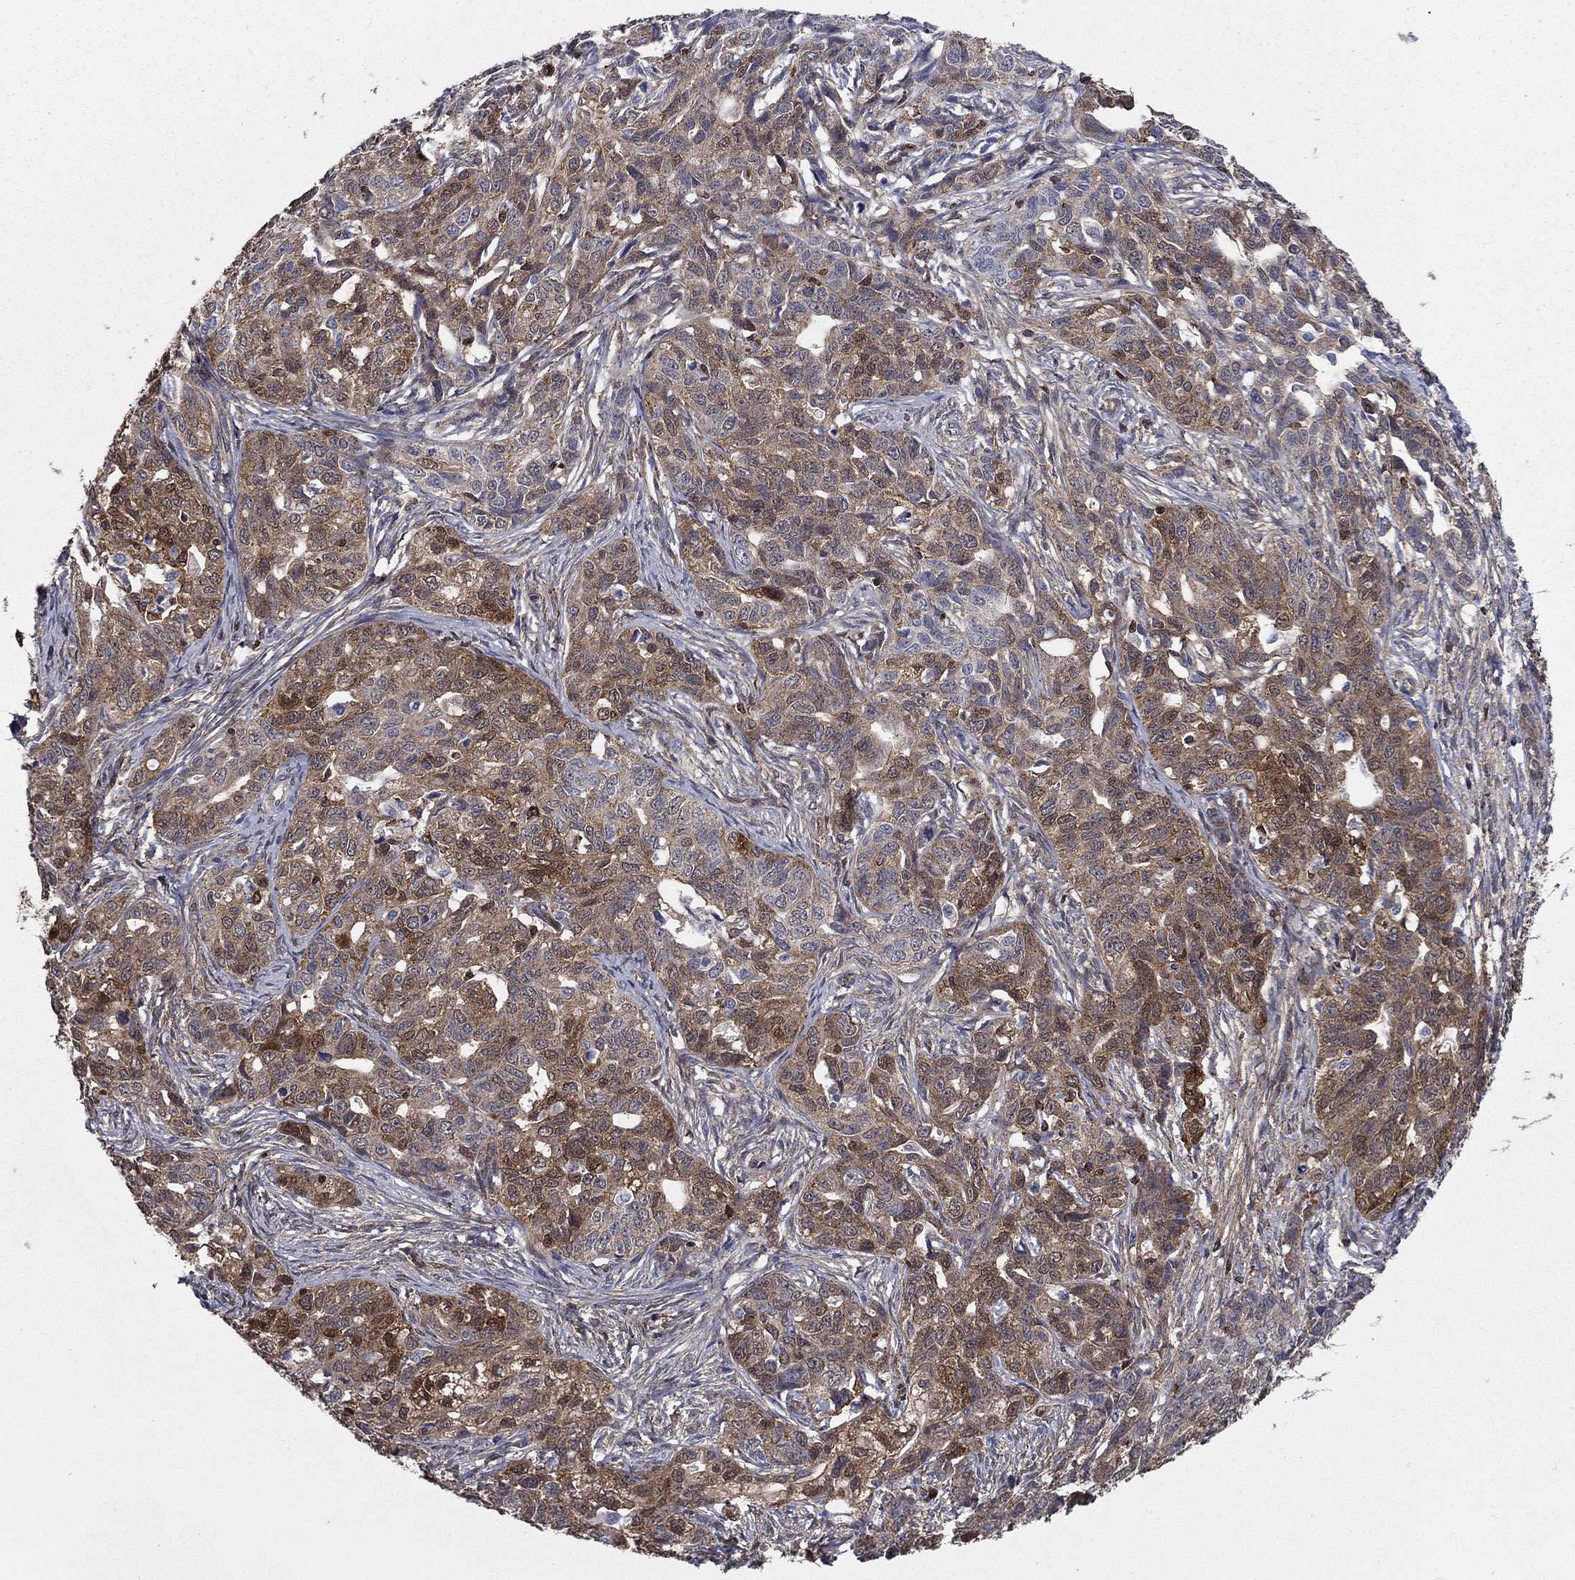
{"staining": {"intensity": "moderate", "quantity": "25%-75%", "location": "cytoplasmic/membranous"}, "tissue": "ovarian cancer", "cell_type": "Tumor cells", "image_type": "cancer", "snomed": [{"axis": "morphology", "description": "Cystadenocarcinoma, serous, NOS"}, {"axis": "topography", "description": "Ovary"}], "caption": "Protein staining of serous cystadenocarcinoma (ovarian) tissue exhibits moderate cytoplasmic/membranous positivity in approximately 25%-75% of tumor cells.", "gene": "AGFG2", "patient": {"sex": "female", "age": 71}}